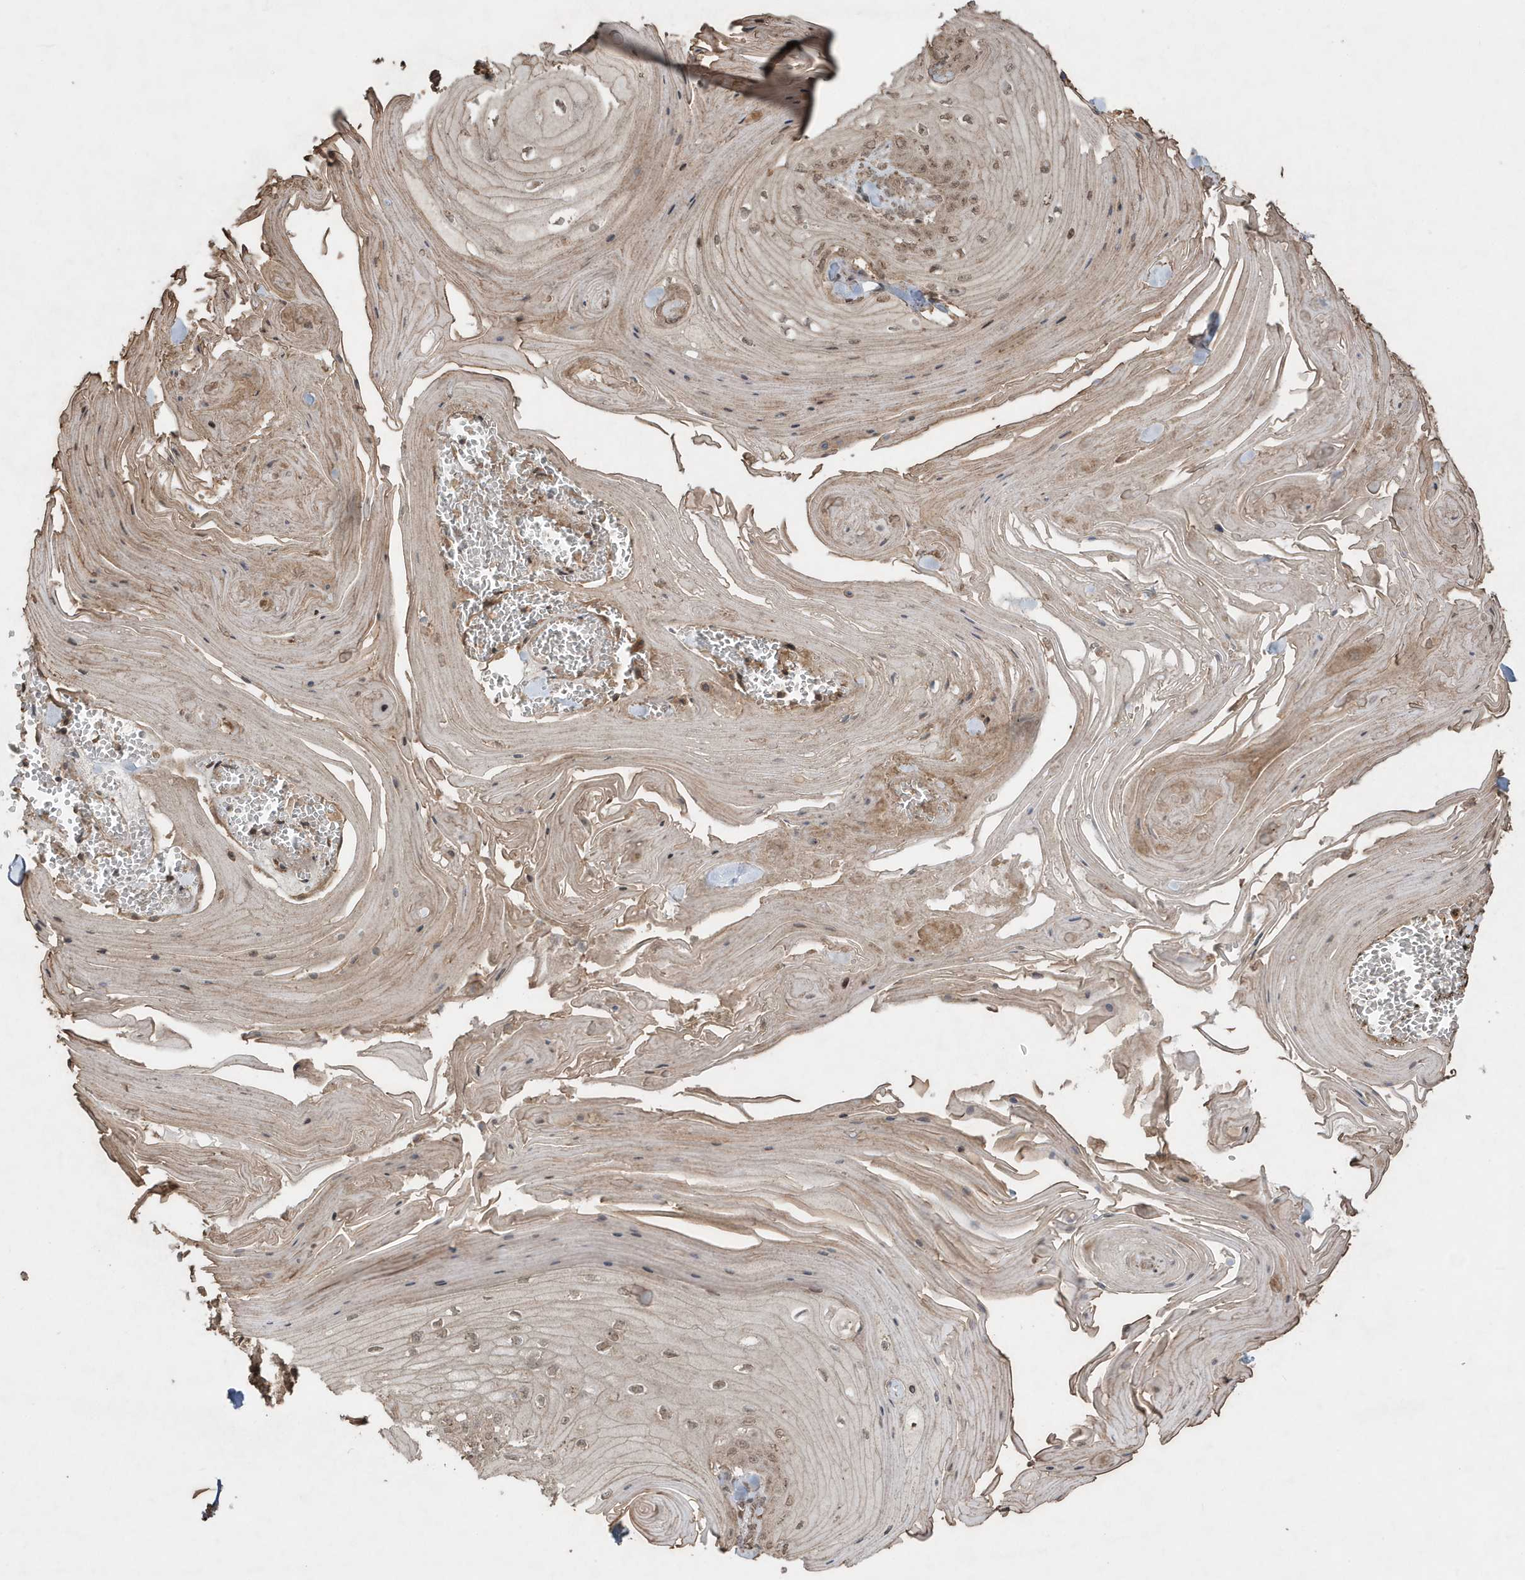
{"staining": {"intensity": "weak", "quantity": "25%-75%", "location": "cytoplasmic/membranous,nuclear"}, "tissue": "skin cancer", "cell_type": "Tumor cells", "image_type": "cancer", "snomed": [{"axis": "morphology", "description": "Squamous cell carcinoma, NOS"}, {"axis": "topography", "description": "Skin"}], "caption": "An image showing weak cytoplasmic/membranous and nuclear positivity in about 25%-75% of tumor cells in squamous cell carcinoma (skin), as visualized by brown immunohistochemical staining.", "gene": "PAXBP1", "patient": {"sex": "male", "age": 74}}